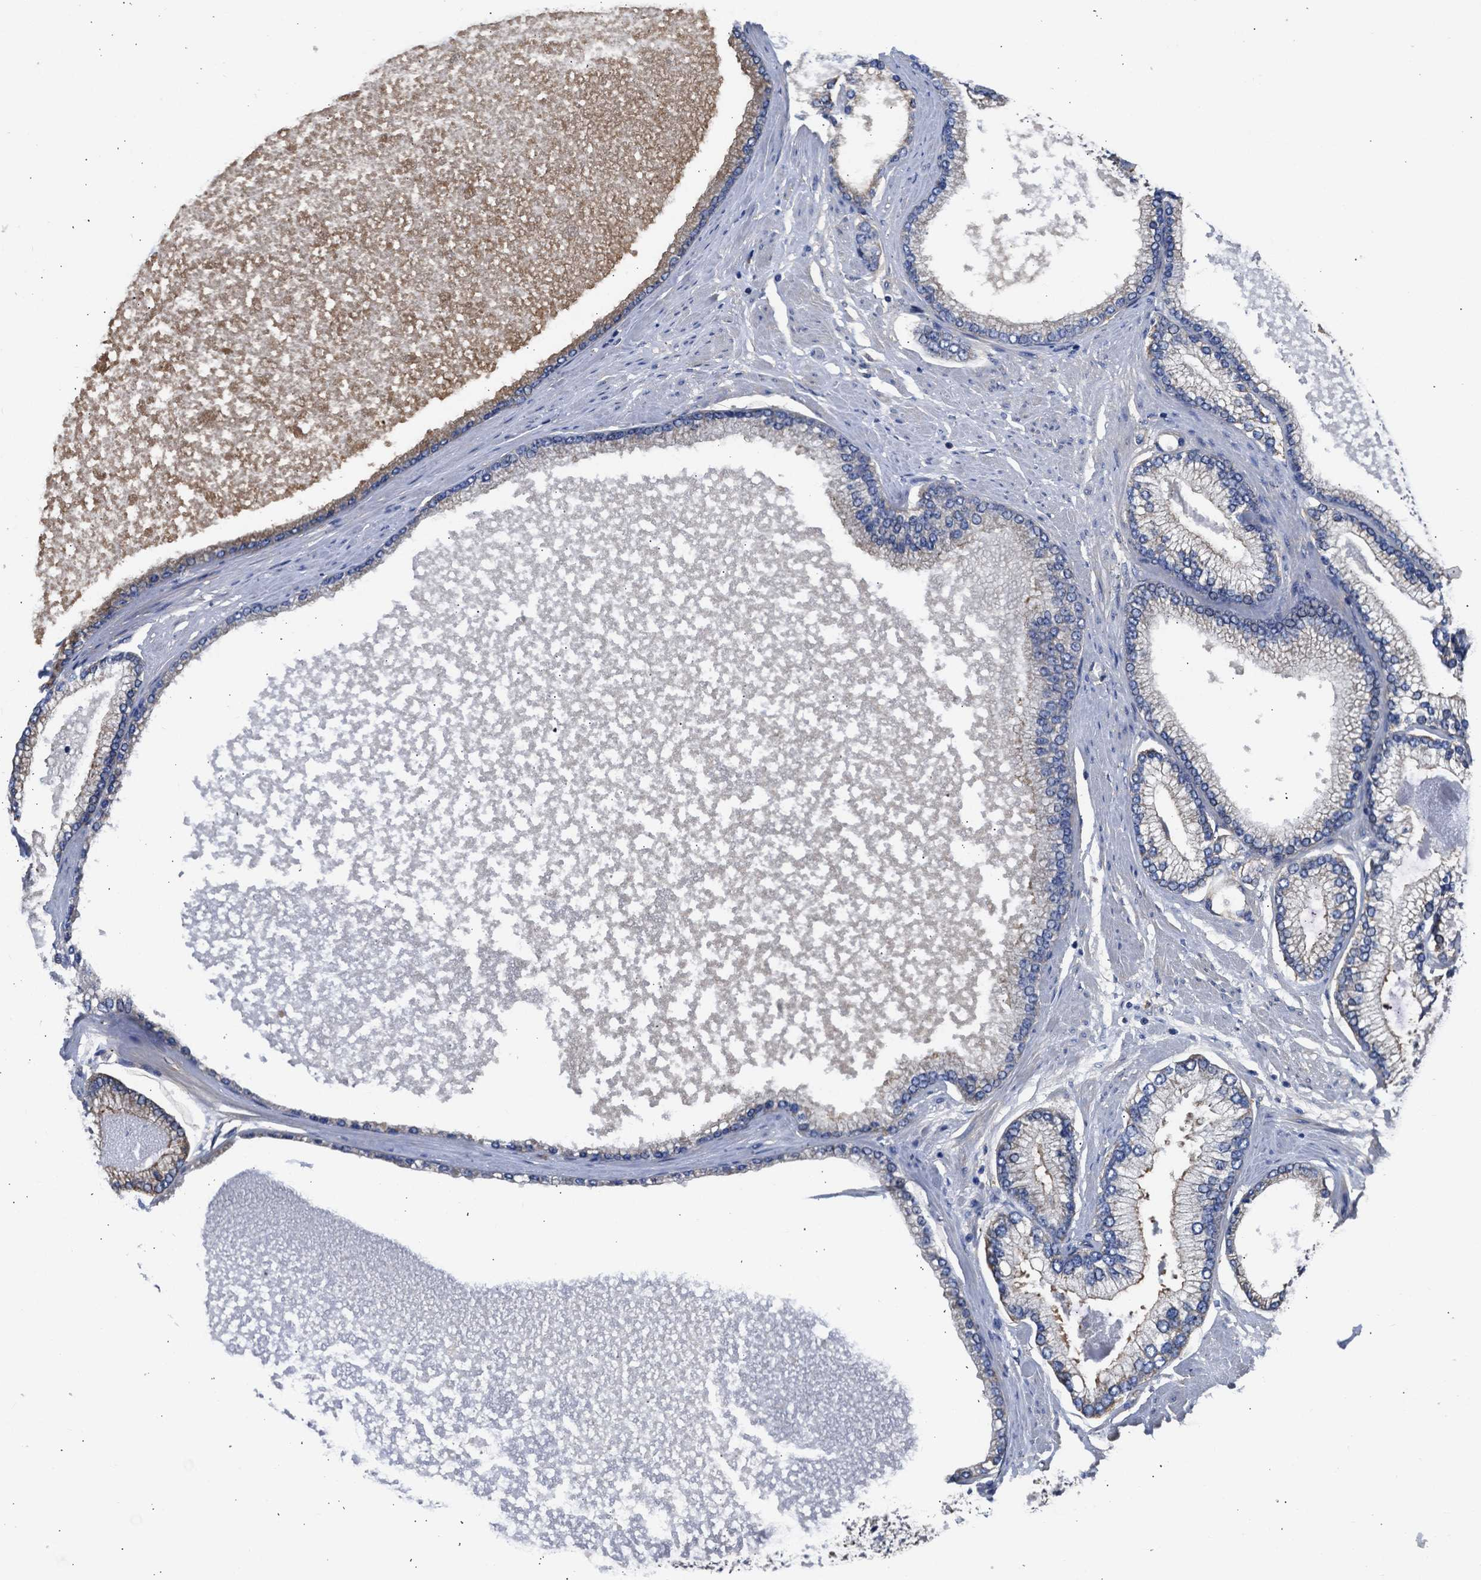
{"staining": {"intensity": "negative", "quantity": "none", "location": "none"}, "tissue": "prostate cancer", "cell_type": "Tumor cells", "image_type": "cancer", "snomed": [{"axis": "morphology", "description": "Adenocarcinoma, High grade"}, {"axis": "topography", "description": "Prostate"}], "caption": "An immunohistochemistry image of prostate cancer is shown. There is no staining in tumor cells of prostate cancer. Nuclei are stained in blue.", "gene": "MAS1L", "patient": {"sex": "male", "age": 61}}